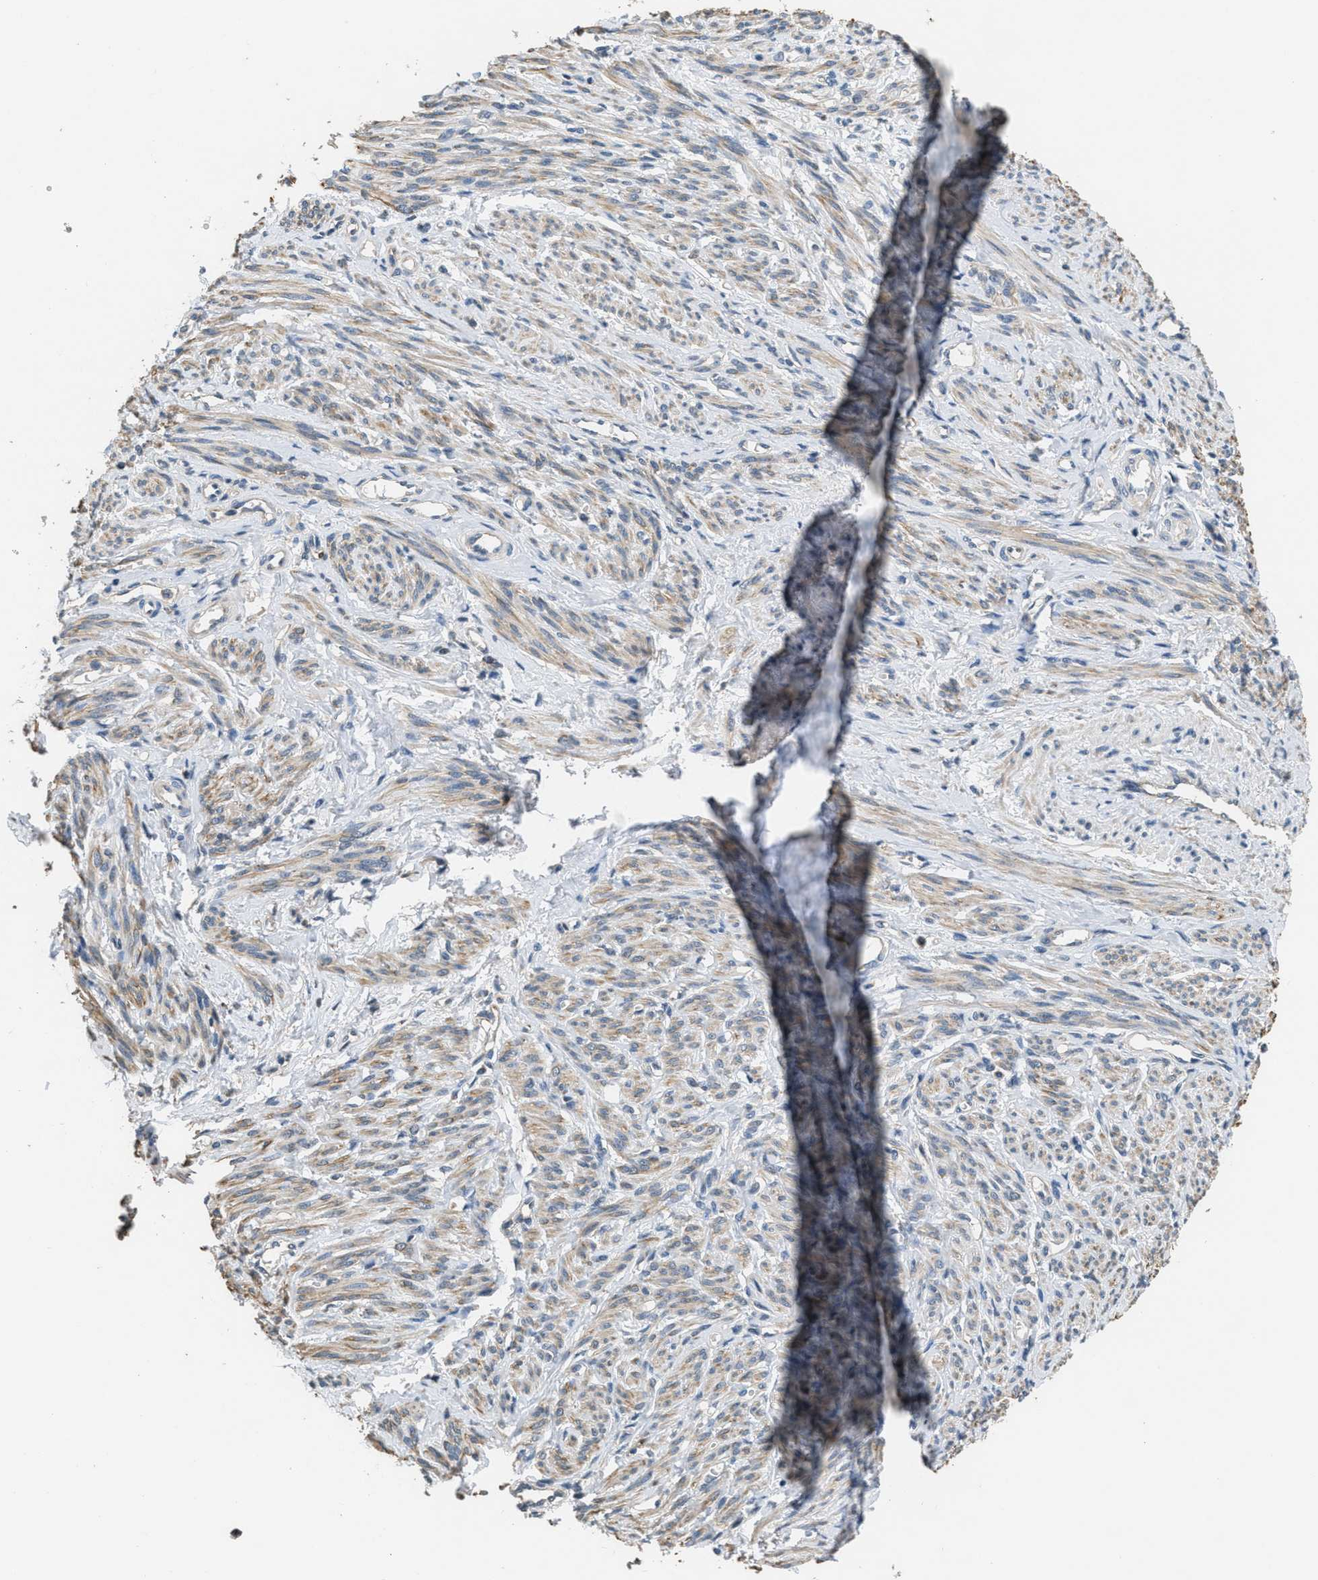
{"staining": {"intensity": "moderate", "quantity": ">75%", "location": "cytoplasmic/membranous"}, "tissue": "smooth muscle", "cell_type": "Smooth muscle cells", "image_type": "normal", "snomed": [{"axis": "morphology", "description": "Normal tissue, NOS"}, {"axis": "topography", "description": "Smooth muscle"}], "caption": "An IHC photomicrograph of unremarkable tissue is shown. Protein staining in brown shows moderate cytoplasmic/membranous positivity in smooth muscle within smooth muscle cells.", "gene": "NAT1", "patient": {"sex": "female", "age": 65}}